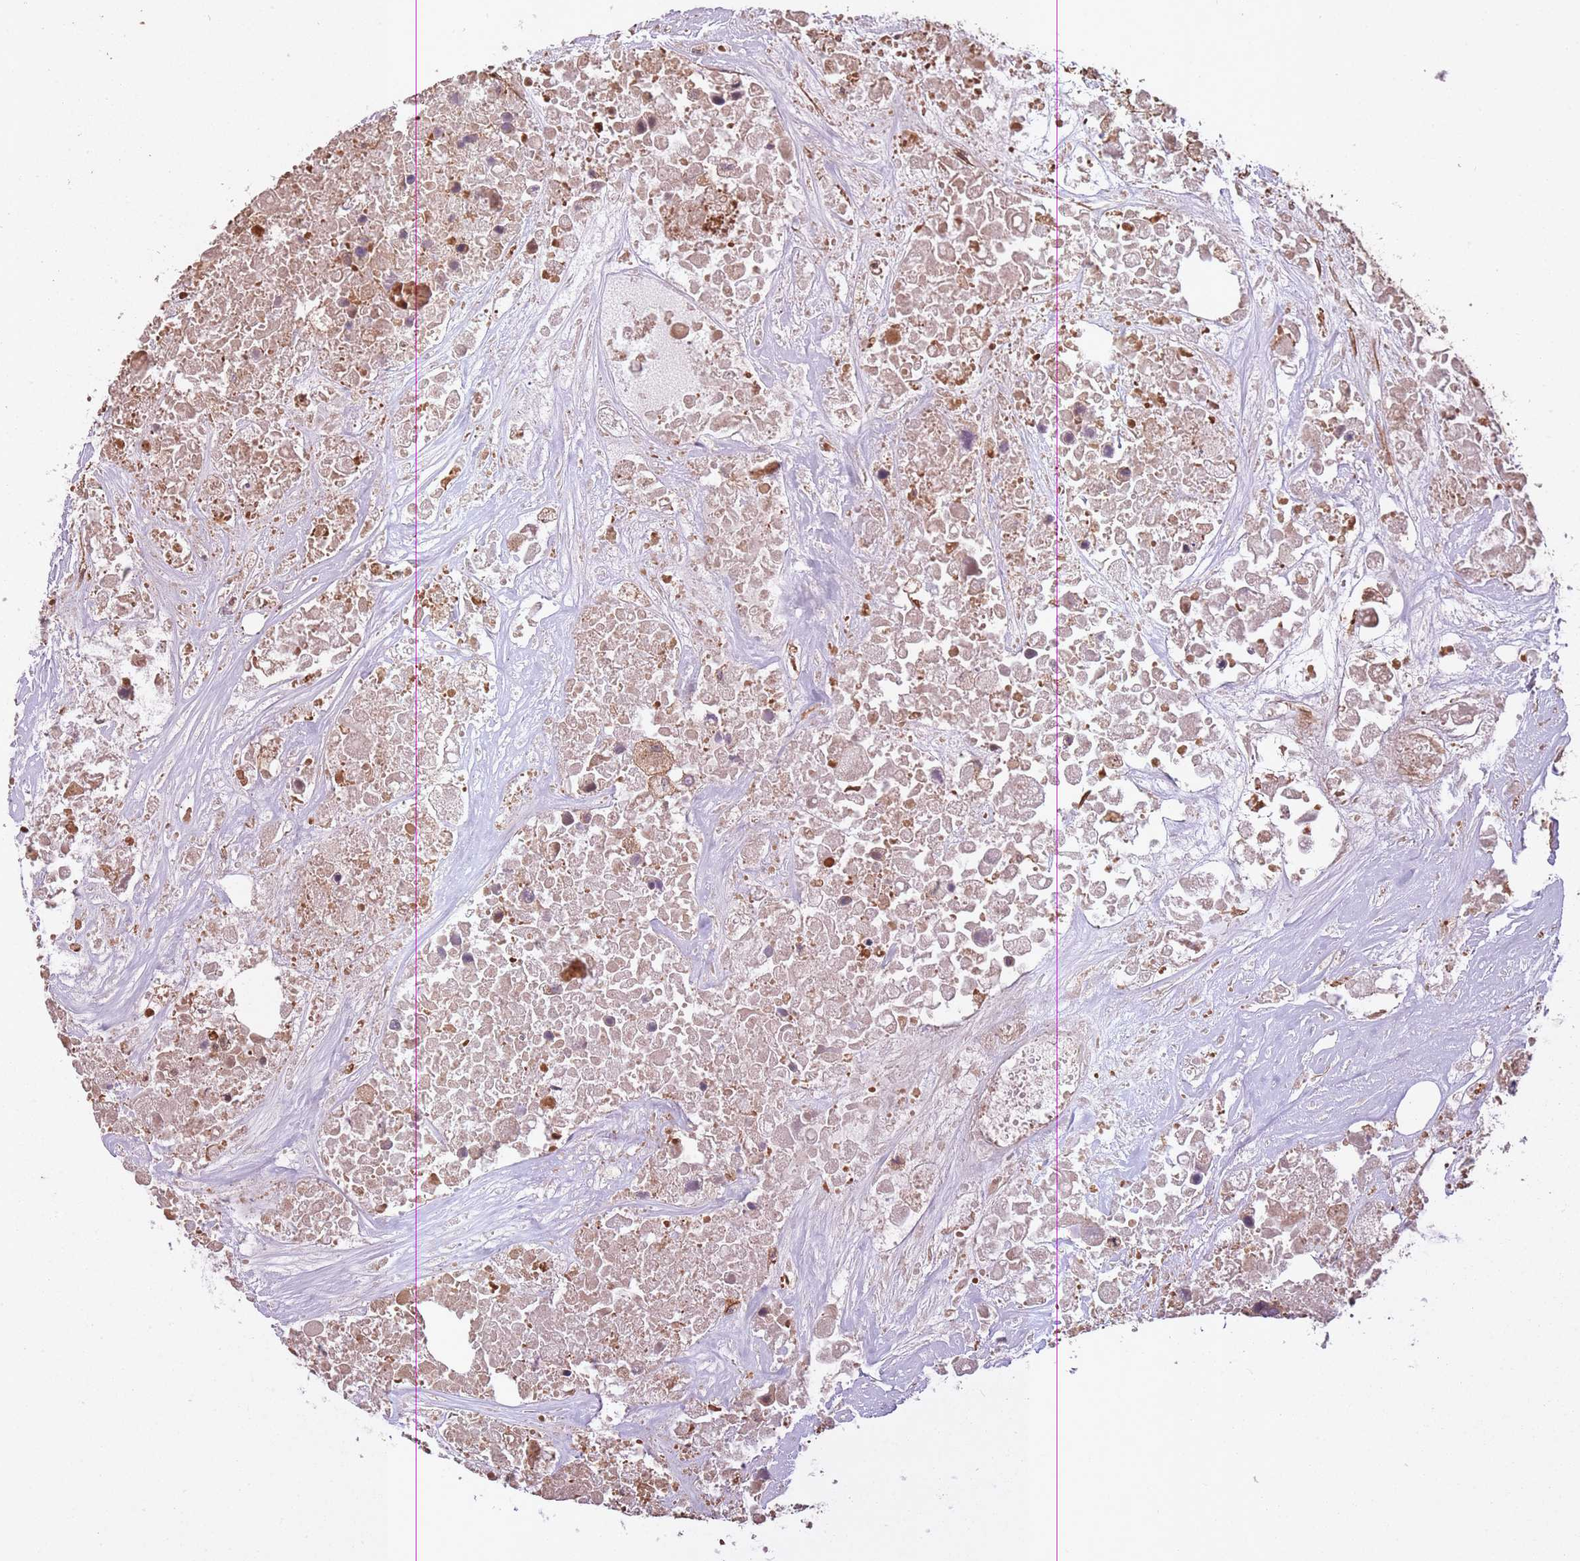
{"staining": {"intensity": "moderate", "quantity": "25%-75%", "location": "cytoplasmic/membranous"}, "tissue": "colorectal cancer", "cell_type": "Tumor cells", "image_type": "cancer", "snomed": [{"axis": "morphology", "description": "Adenocarcinoma, NOS"}, {"axis": "topography", "description": "Colon"}], "caption": "IHC of human colorectal cancer (adenocarcinoma) shows medium levels of moderate cytoplasmic/membranous expression in approximately 25%-75% of tumor cells.", "gene": "ARMH3", "patient": {"sex": "male", "age": 77}}